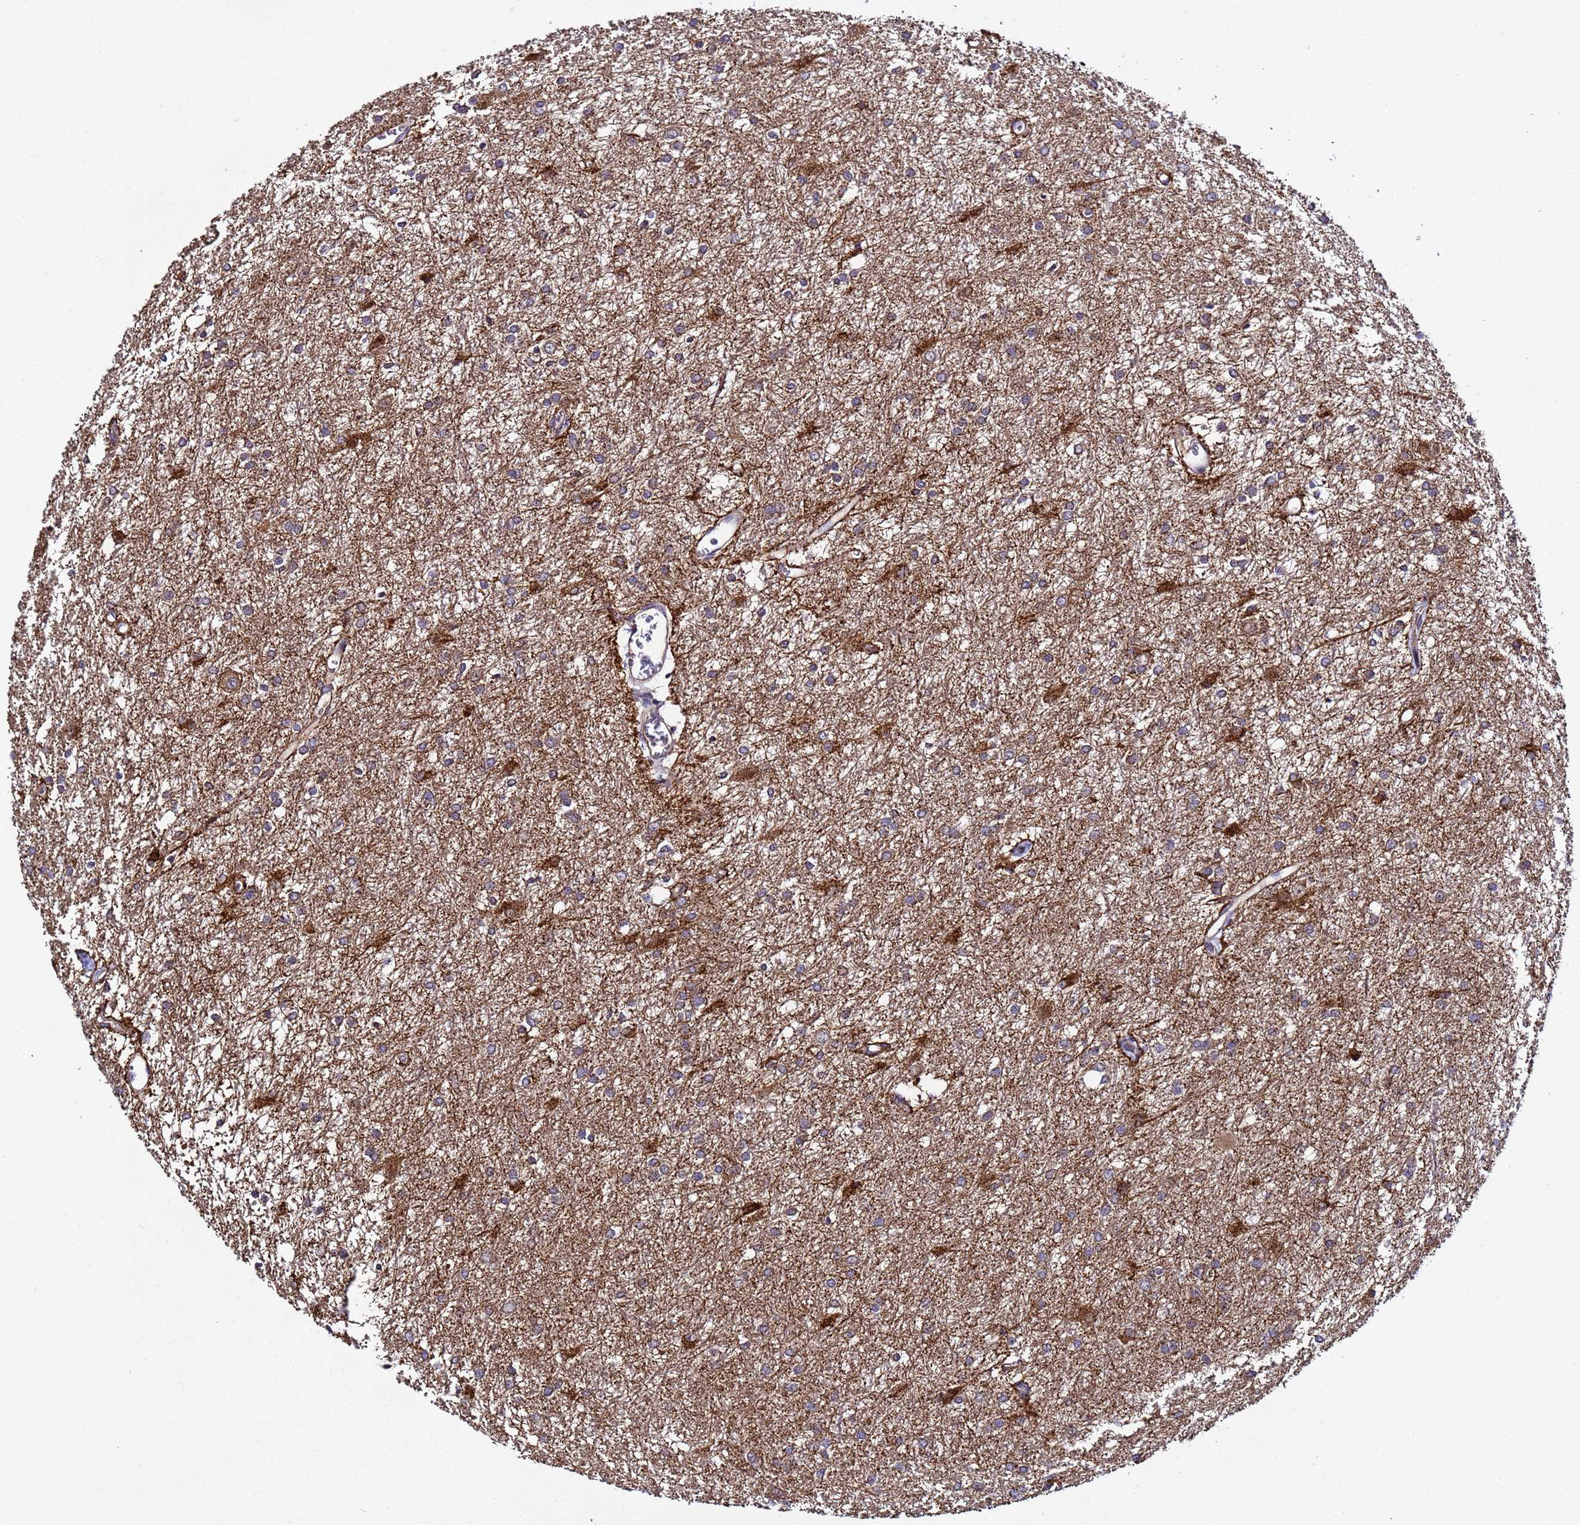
{"staining": {"intensity": "weak", "quantity": "25%-75%", "location": "cytoplasmic/membranous"}, "tissue": "glioma", "cell_type": "Tumor cells", "image_type": "cancer", "snomed": [{"axis": "morphology", "description": "Glioma, malignant, High grade"}, {"axis": "topography", "description": "Brain"}], "caption": "Glioma stained for a protein reveals weak cytoplasmic/membranous positivity in tumor cells.", "gene": "PLXDC2", "patient": {"sex": "female", "age": 50}}